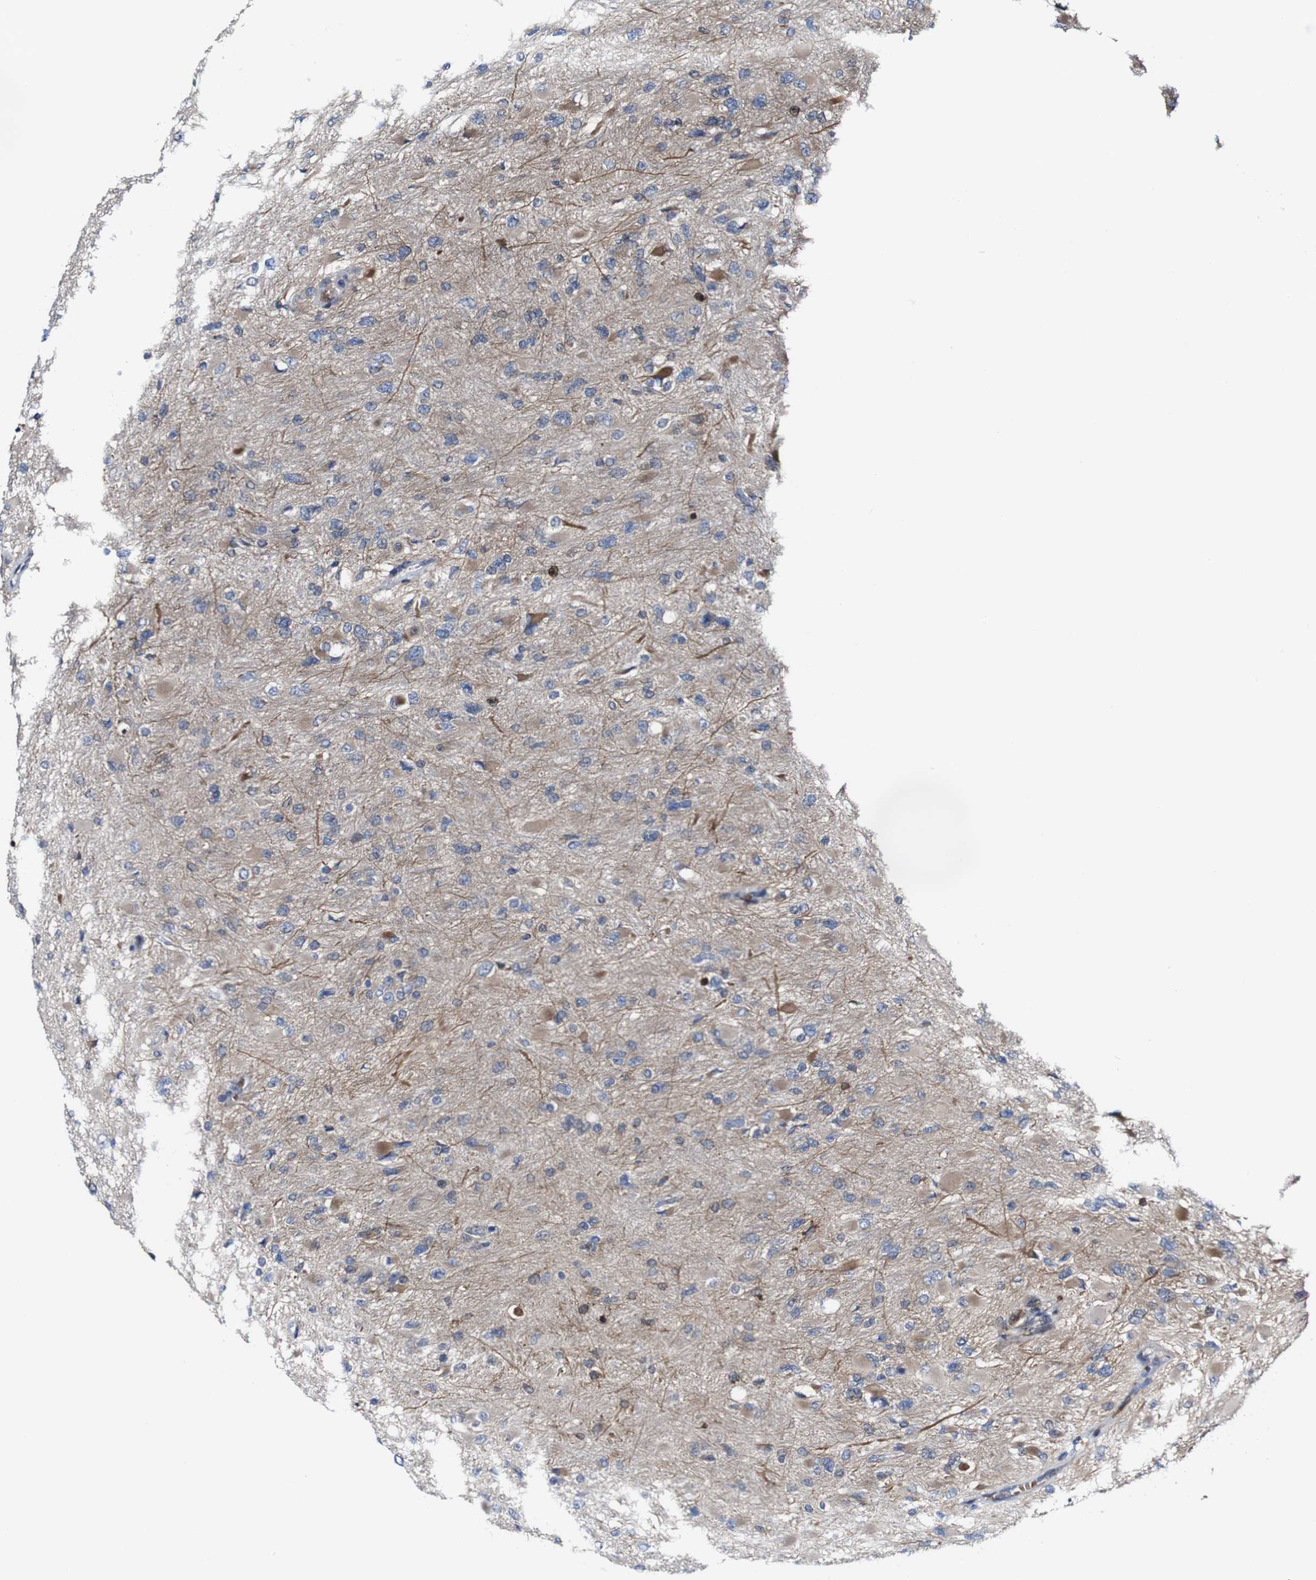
{"staining": {"intensity": "negative", "quantity": "none", "location": "none"}, "tissue": "glioma", "cell_type": "Tumor cells", "image_type": "cancer", "snomed": [{"axis": "morphology", "description": "Glioma, malignant, High grade"}, {"axis": "topography", "description": "Cerebral cortex"}], "caption": "DAB immunohistochemical staining of malignant glioma (high-grade) shows no significant expression in tumor cells.", "gene": "JAK2", "patient": {"sex": "female", "age": 36}}